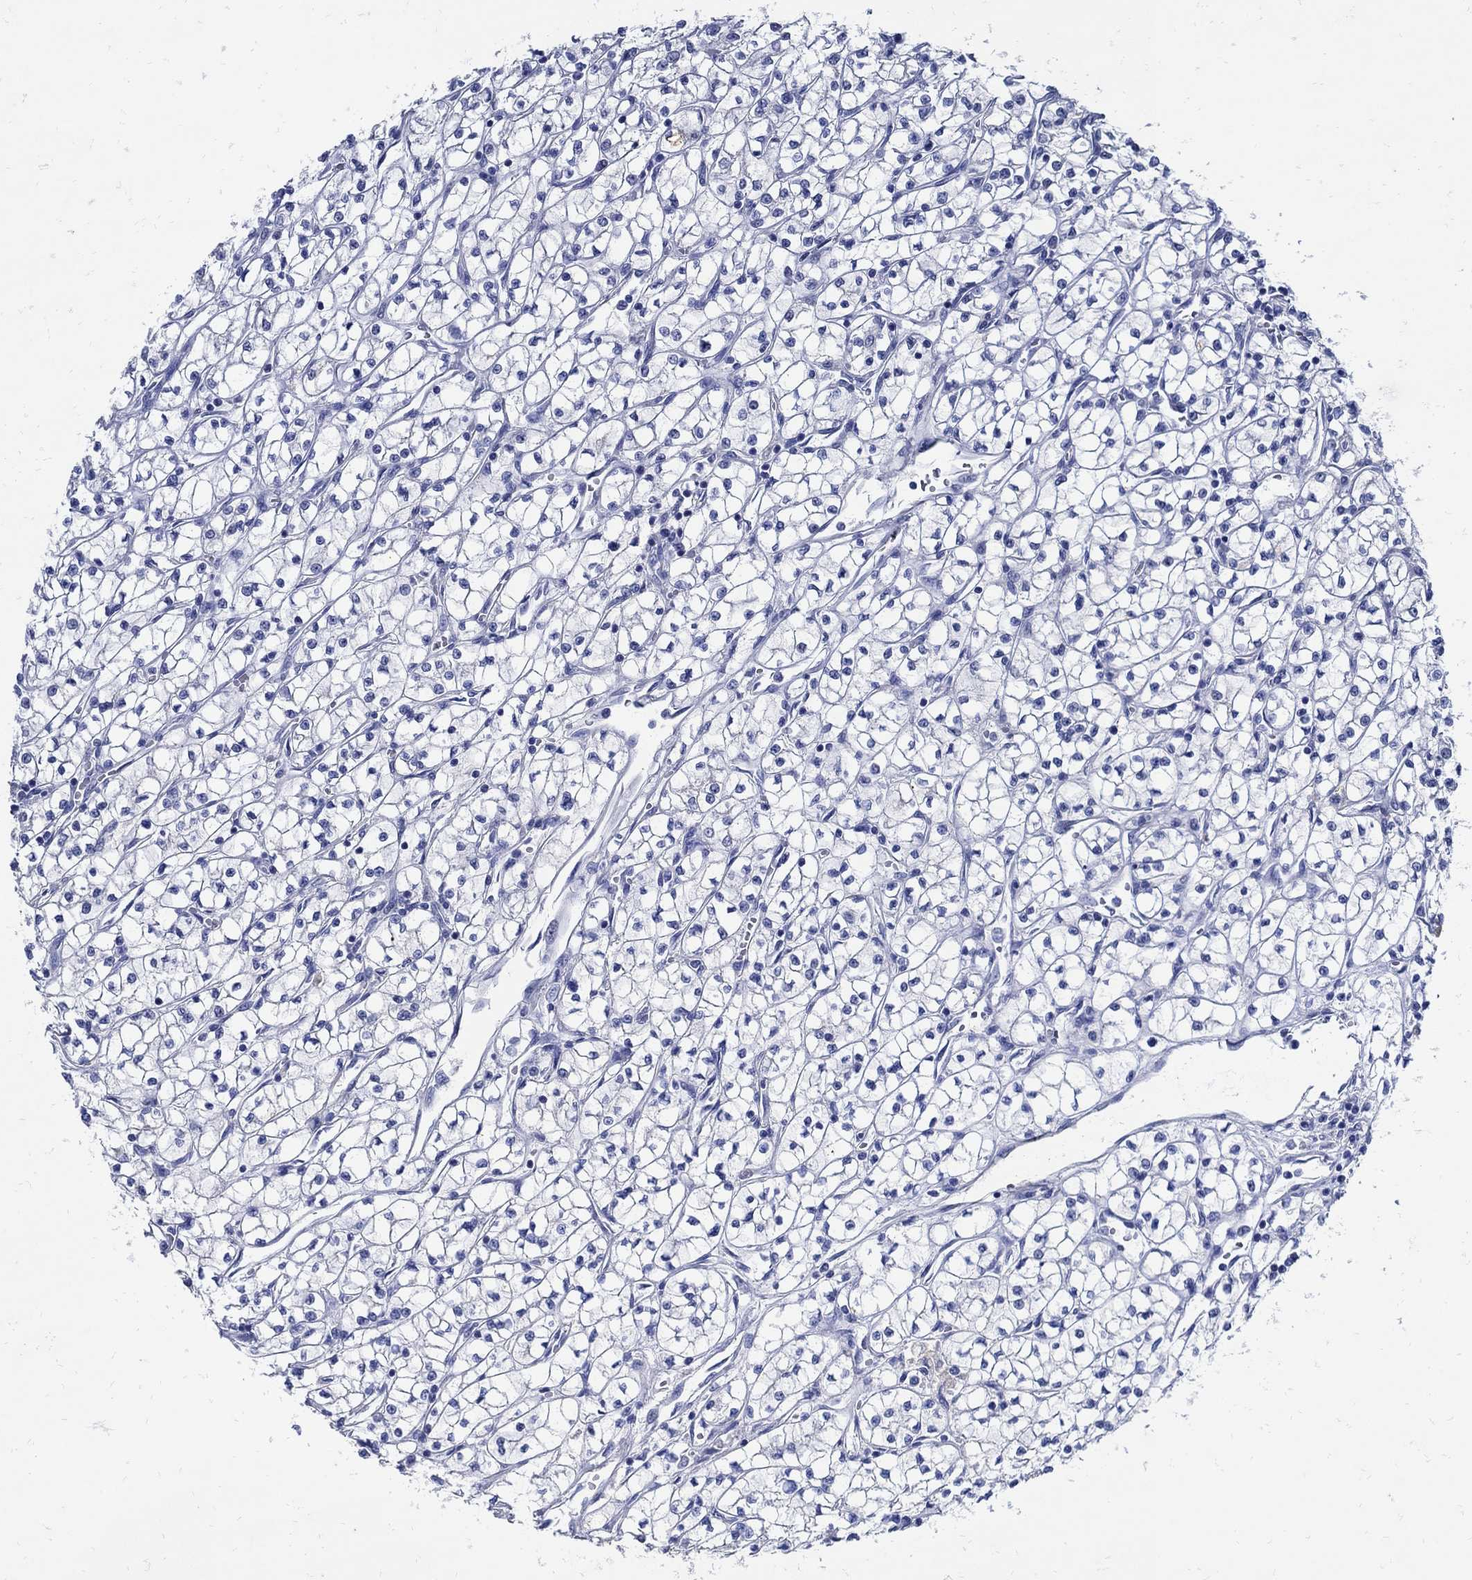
{"staining": {"intensity": "negative", "quantity": "none", "location": "none"}, "tissue": "renal cancer", "cell_type": "Tumor cells", "image_type": "cancer", "snomed": [{"axis": "morphology", "description": "Adenocarcinoma, NOS"}, {"axis": "topography", "description": "Kidney"}], "caption": "This is a micrograph of immunohistochemistry staining of renal adenocarcinoma, which shows no staining in tumor cells.", "gene": "NOS1", "patient": {"sex": "female", "age": 64}}